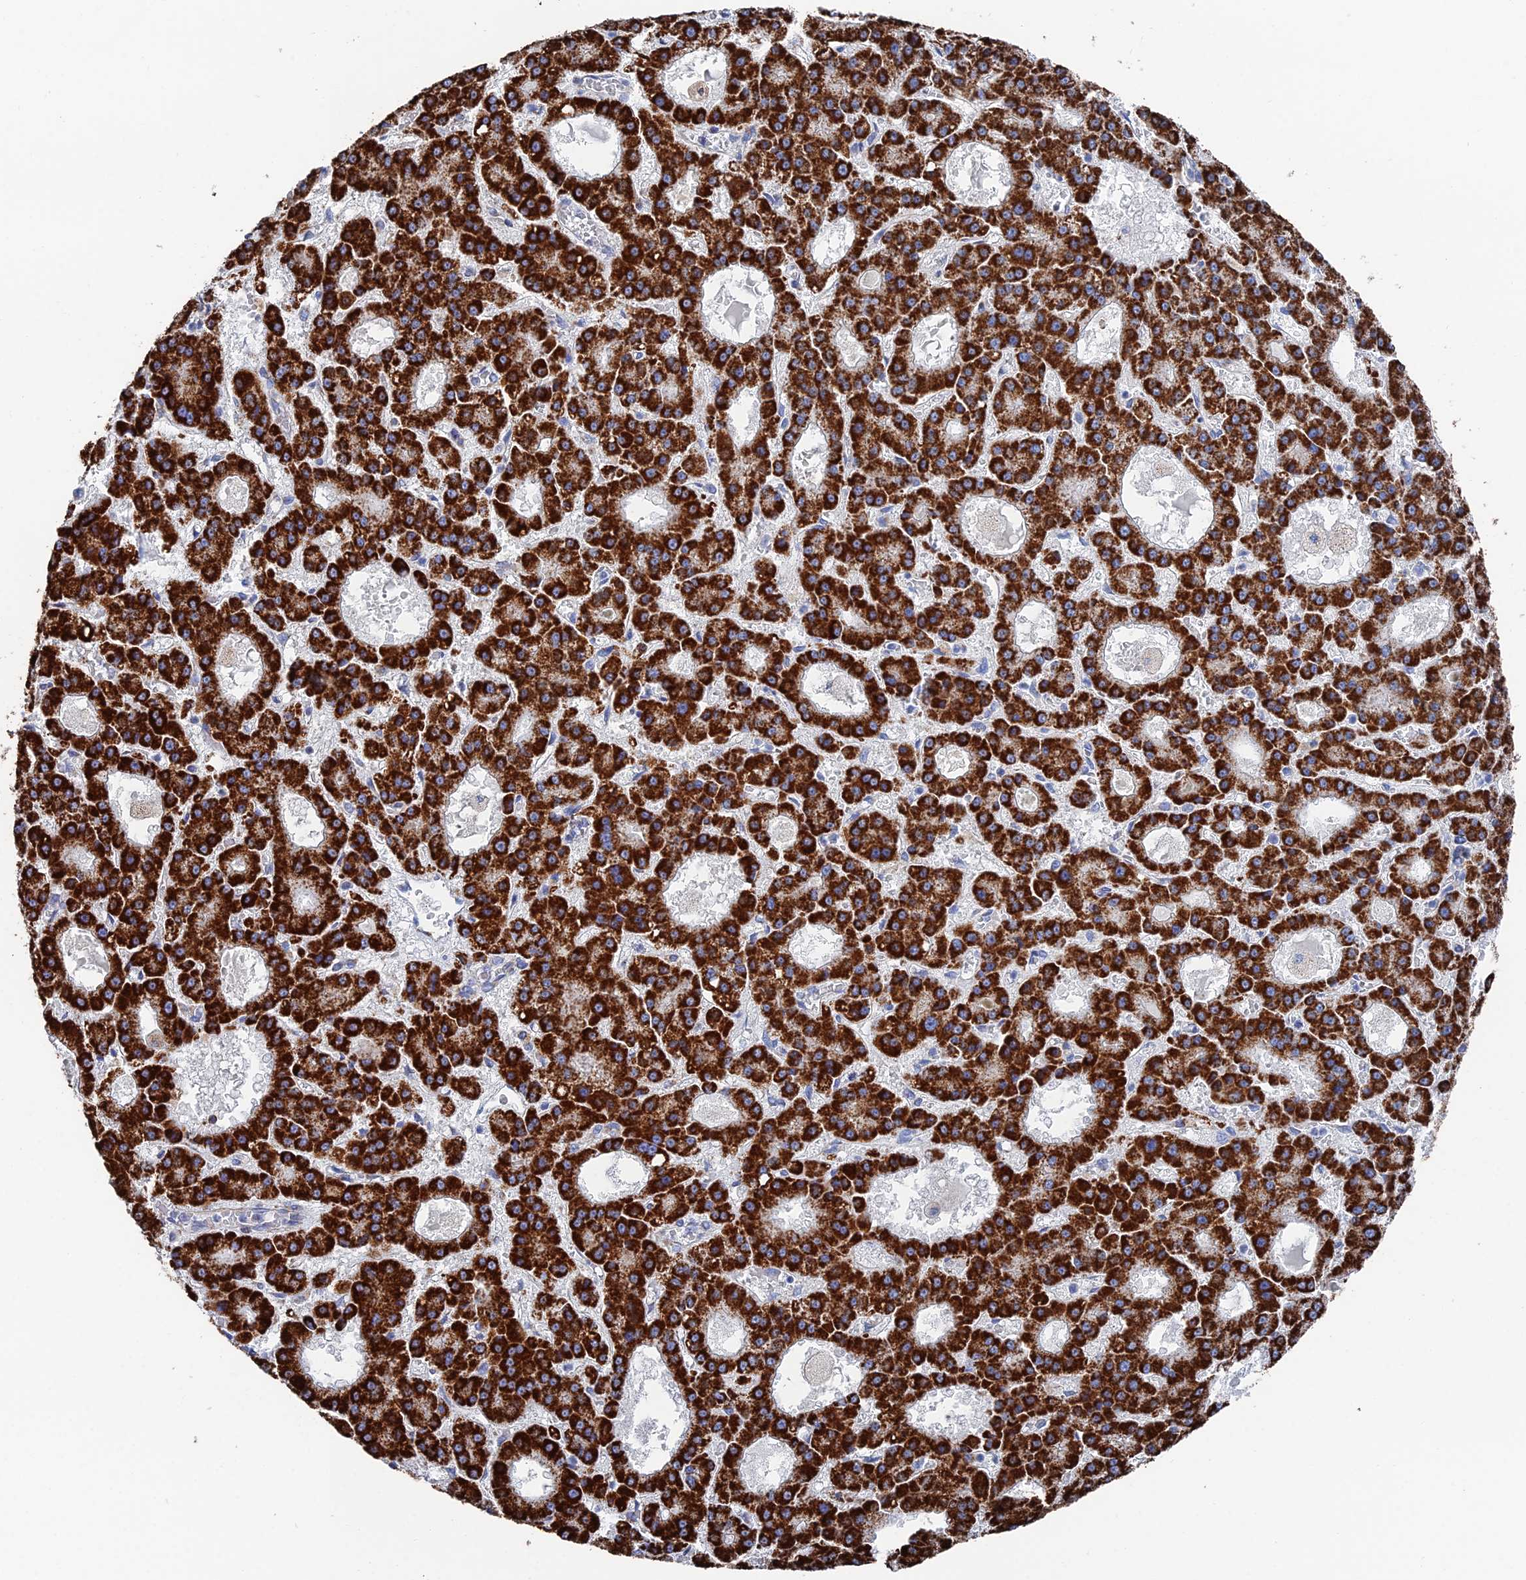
{"staining": {"intensity": "strong", "quantity": ">75%", "location": "cytoplasmic/membranous"}, "tissue": "liver cancer", "cell_type": "Tumor cells", "image_type": "cancer", "snomed": [{"axis": "morphology", "description": "Carcinoma, Hepatocellular, NOS"}, {"axis": "topography", "description": "Liver"}], "caption": "Immunohistochemical staining of human liver cancer (hepatocellular carcinoma) reveals high levels of strong cytoplasmic/membranous positivity in about >75% of tumor cells.", "gene": "IFT80", "patient": {"sex": "male", "age": 70}}